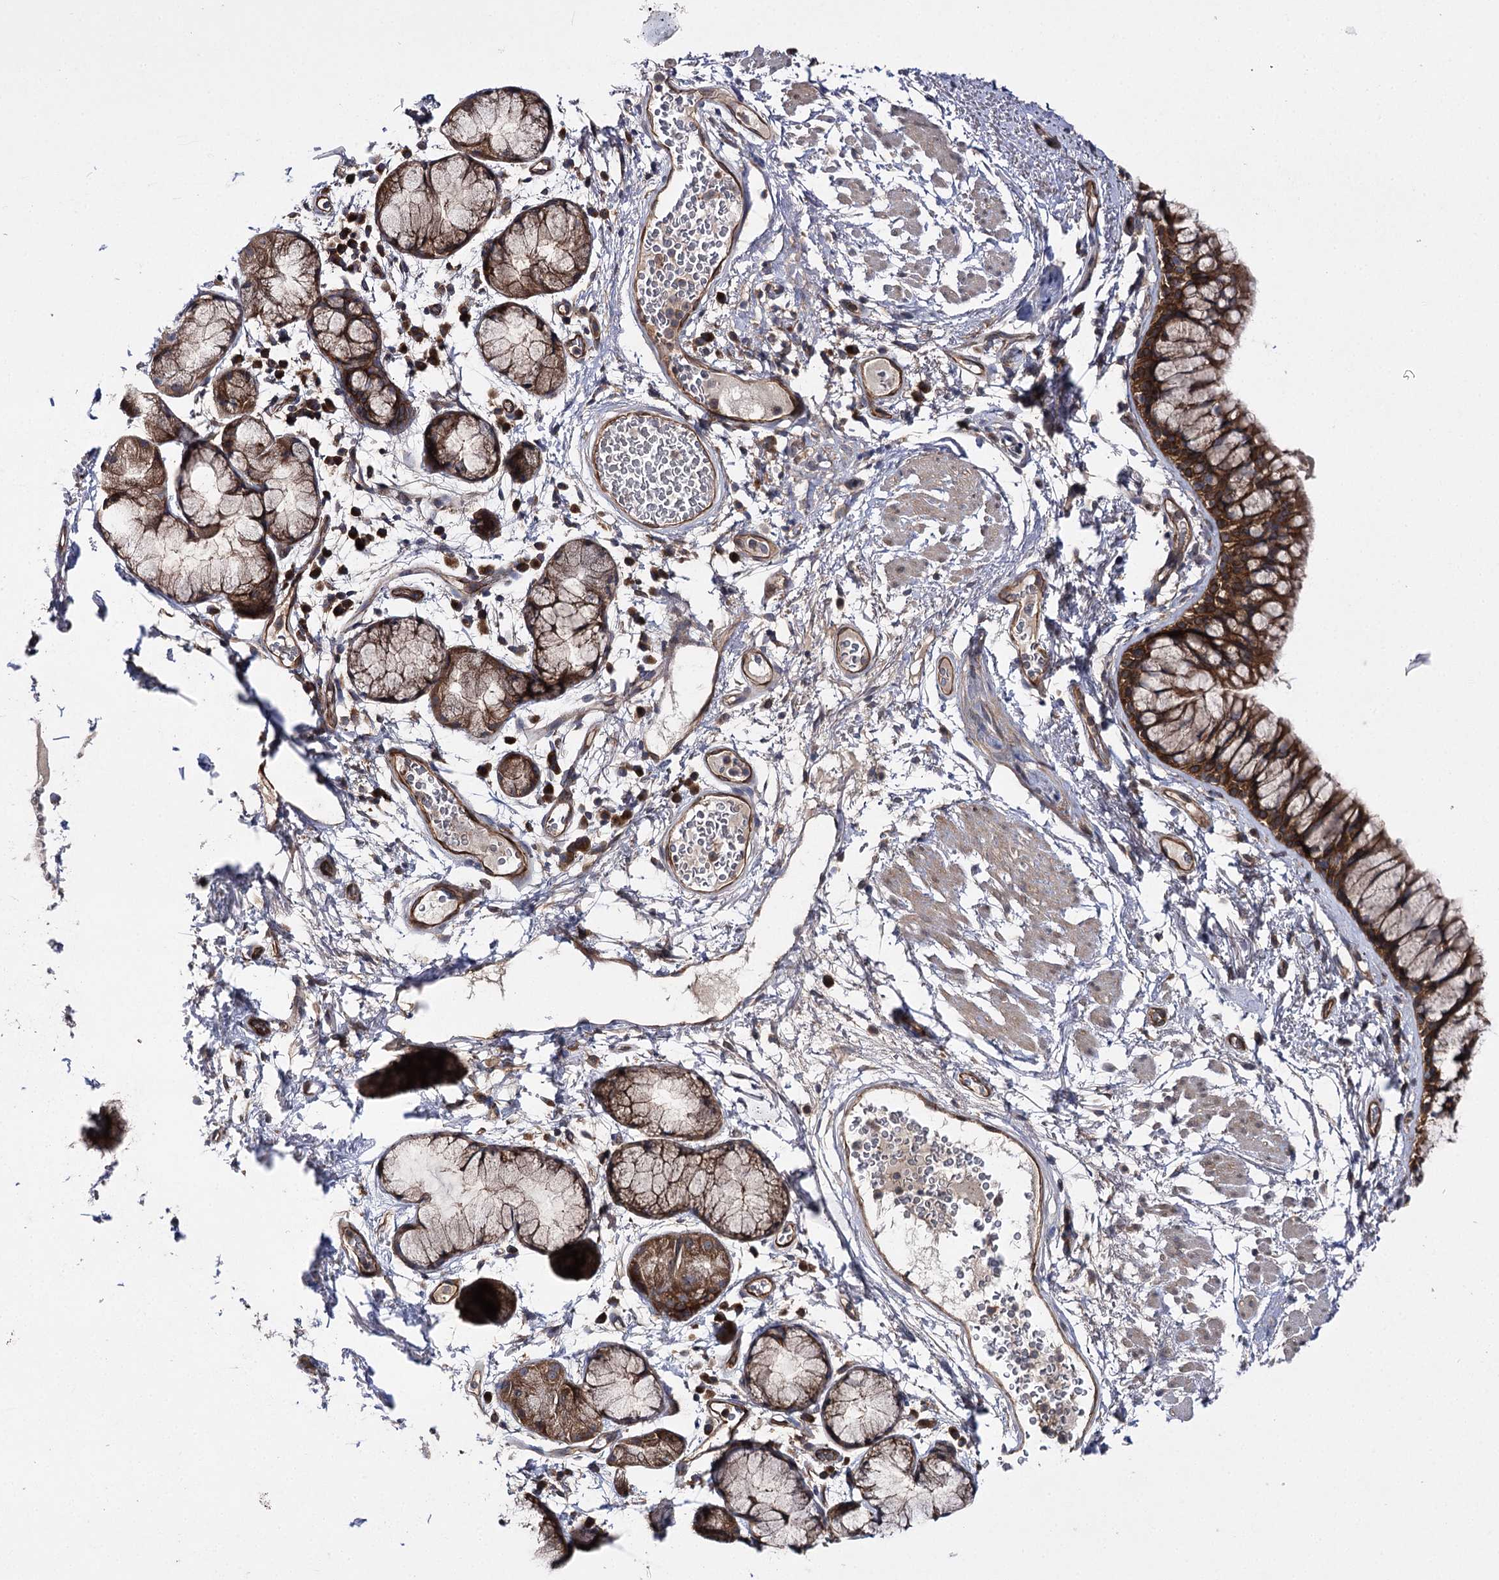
{"staining": {"intensity": "strong", "quantity": ">75%", "location": "cytoplasmic/membranous"}, "tissue": "bronchus", "cell_type": "Respiratory epithelial cells", "image_type": "normal", "snomed": [{"axis": "morphology", "description": "Normal tissue, NOS"}, {"axis": "topography", "description": "Cartilage tissue"}, {"axis": "topography", "description": "Bronchus"}], "caption": "Immunohistochemistry (IHC) staining of unremarkable bronchus, which reveals high levels of strong cytoplasmic/membranous expression in about >75% of respiratory epithelial cells indicating strong cytoplasmic/membranous protein expression. The staining was performed using DAB (3,3'-diaminobenzidine) (brown) for protein detection and nuclei were counterstained in hematoxylin (blue).", "gene": "BCR", "patient": {"sex": "female", "age": 73}}